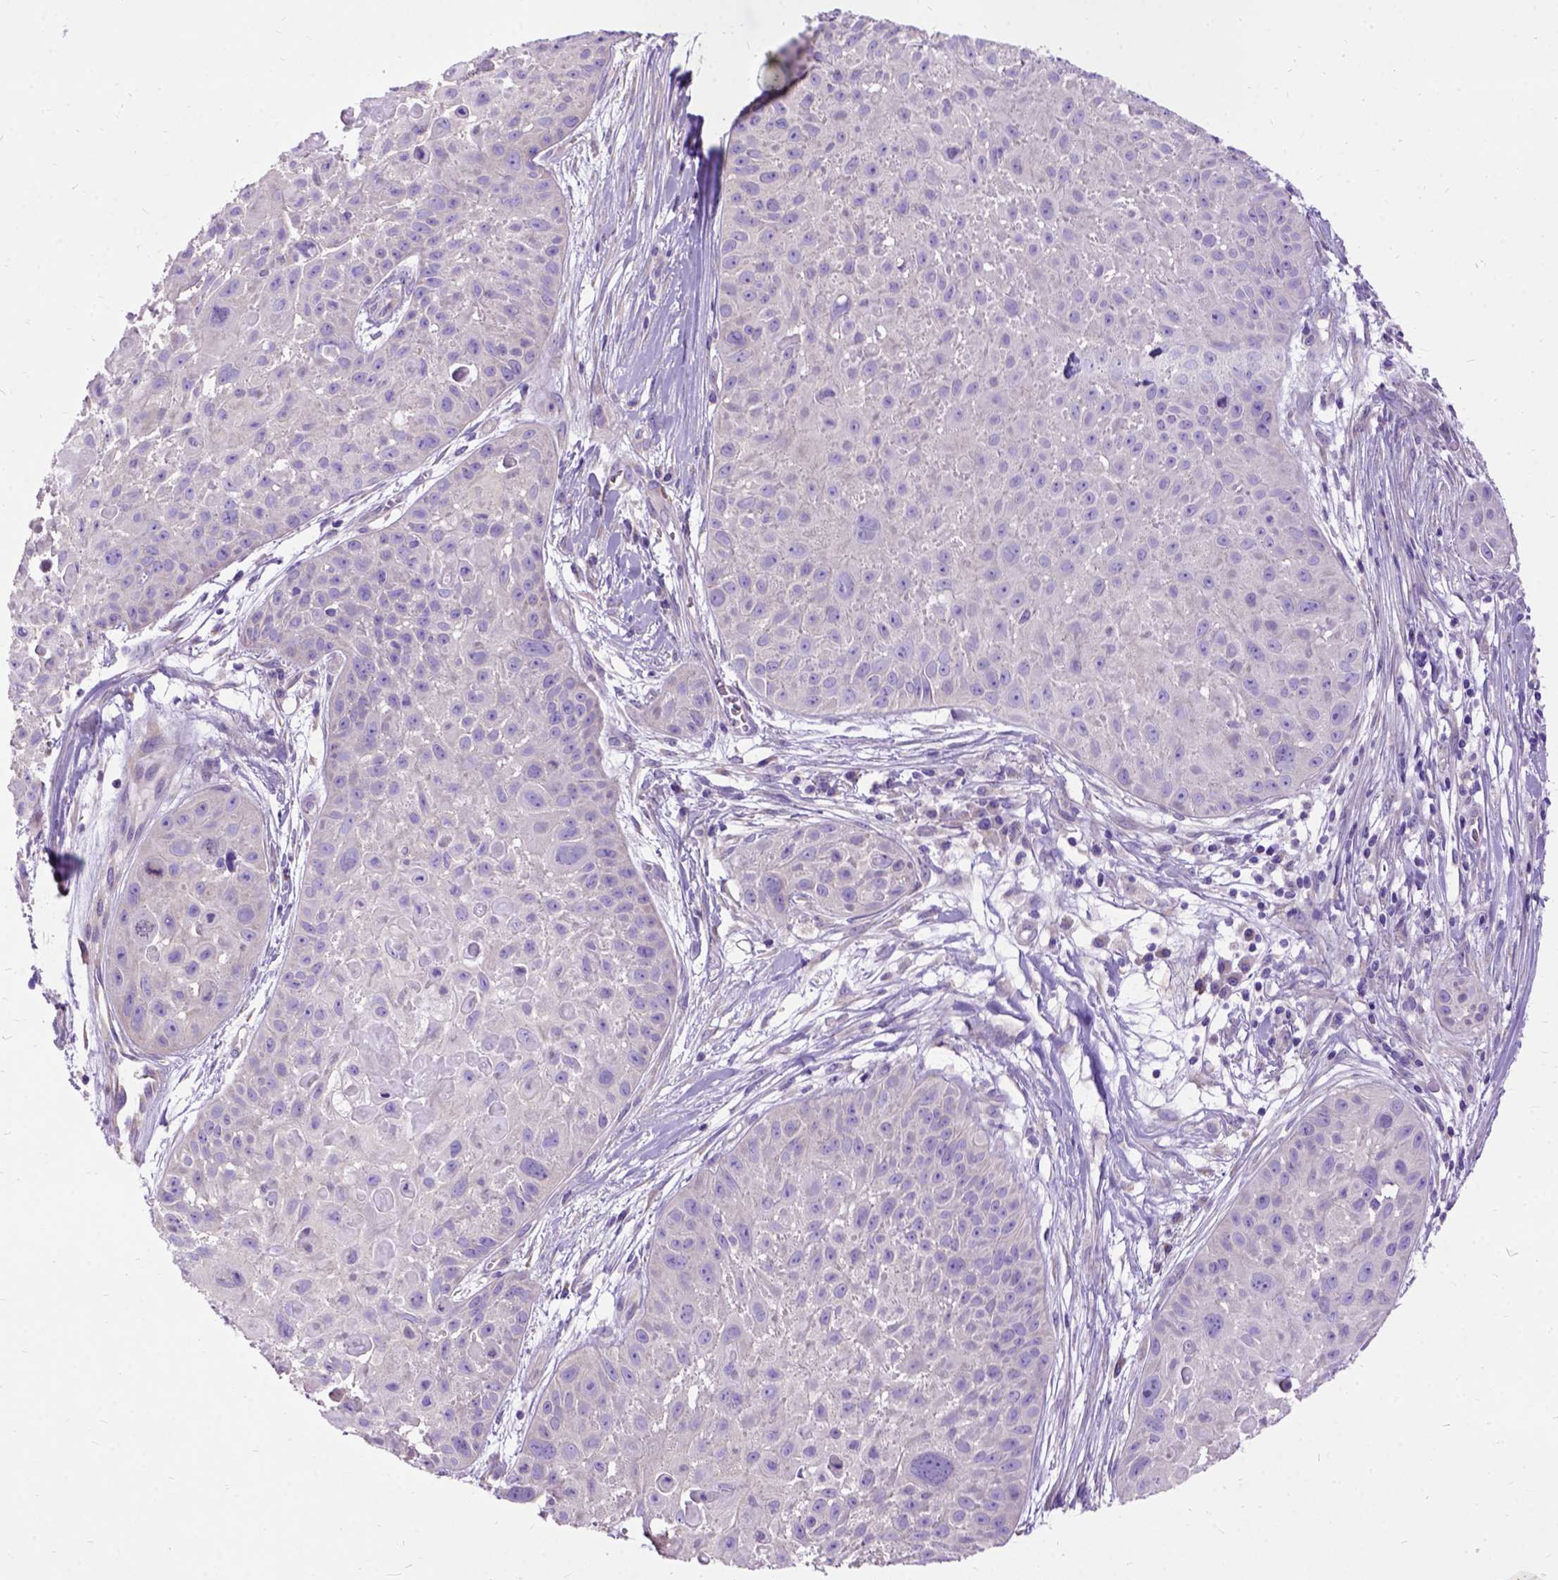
{"staining": {"intensity": "negative", "quantity": "none", "location": "none"}, "tissue": "skin cancer", "cell_type": "Tumor cells", "image_type": "cancer", "snomed": [{"axis": "morphology", "description": "Squamous cell carcinoma, NOS"}, {"axis": "topography", "description": "Skin"}, {"axis": "topography", "description": "Anal"}], "caption": "An immunohistochemistry (IHC) image of skin cancer (squamous cell carcinoma) is shown. There is no staining in tumor cells of skin cancer (squamous cell carcinoma).", "gene": "CFAP54", "patient": {"sex": "female", "age": 75}}